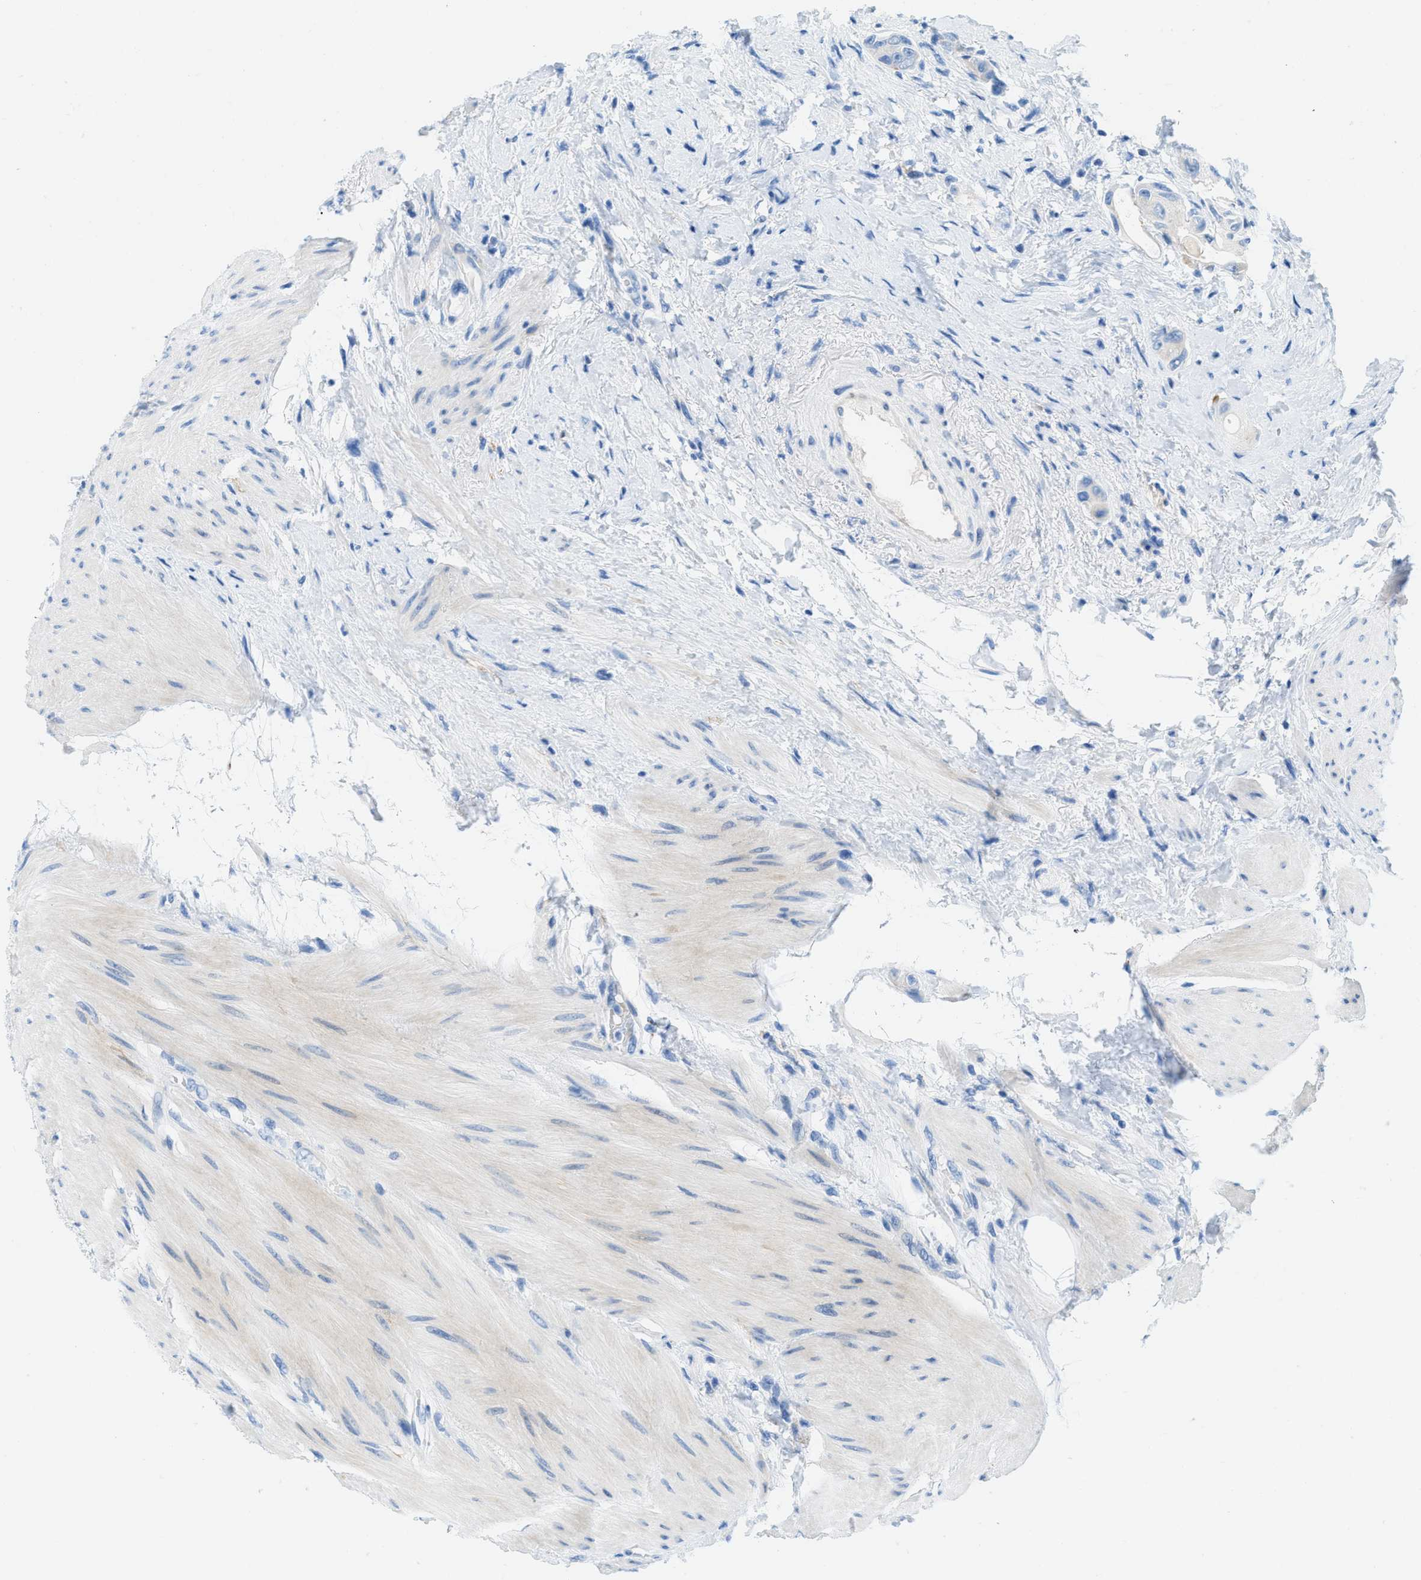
{"staining": {"intensity": "negative", "quantity": "none", "location": "none"}, "tissue": "colorectal cancer", "cell_type": "Tumor cells", "image_type": "cancer", "snomed": [{"axis": "morphology", "description": "Adenocarcinoma, NOS"}, {"axis": "topography", "description": "Rectum"}], "caption": "Tumor cells are negative for protein expression in human adenocarcinoma (colorectal).", "gene": "TMEM248", "patient": {"sex": "male", "age": 51}}